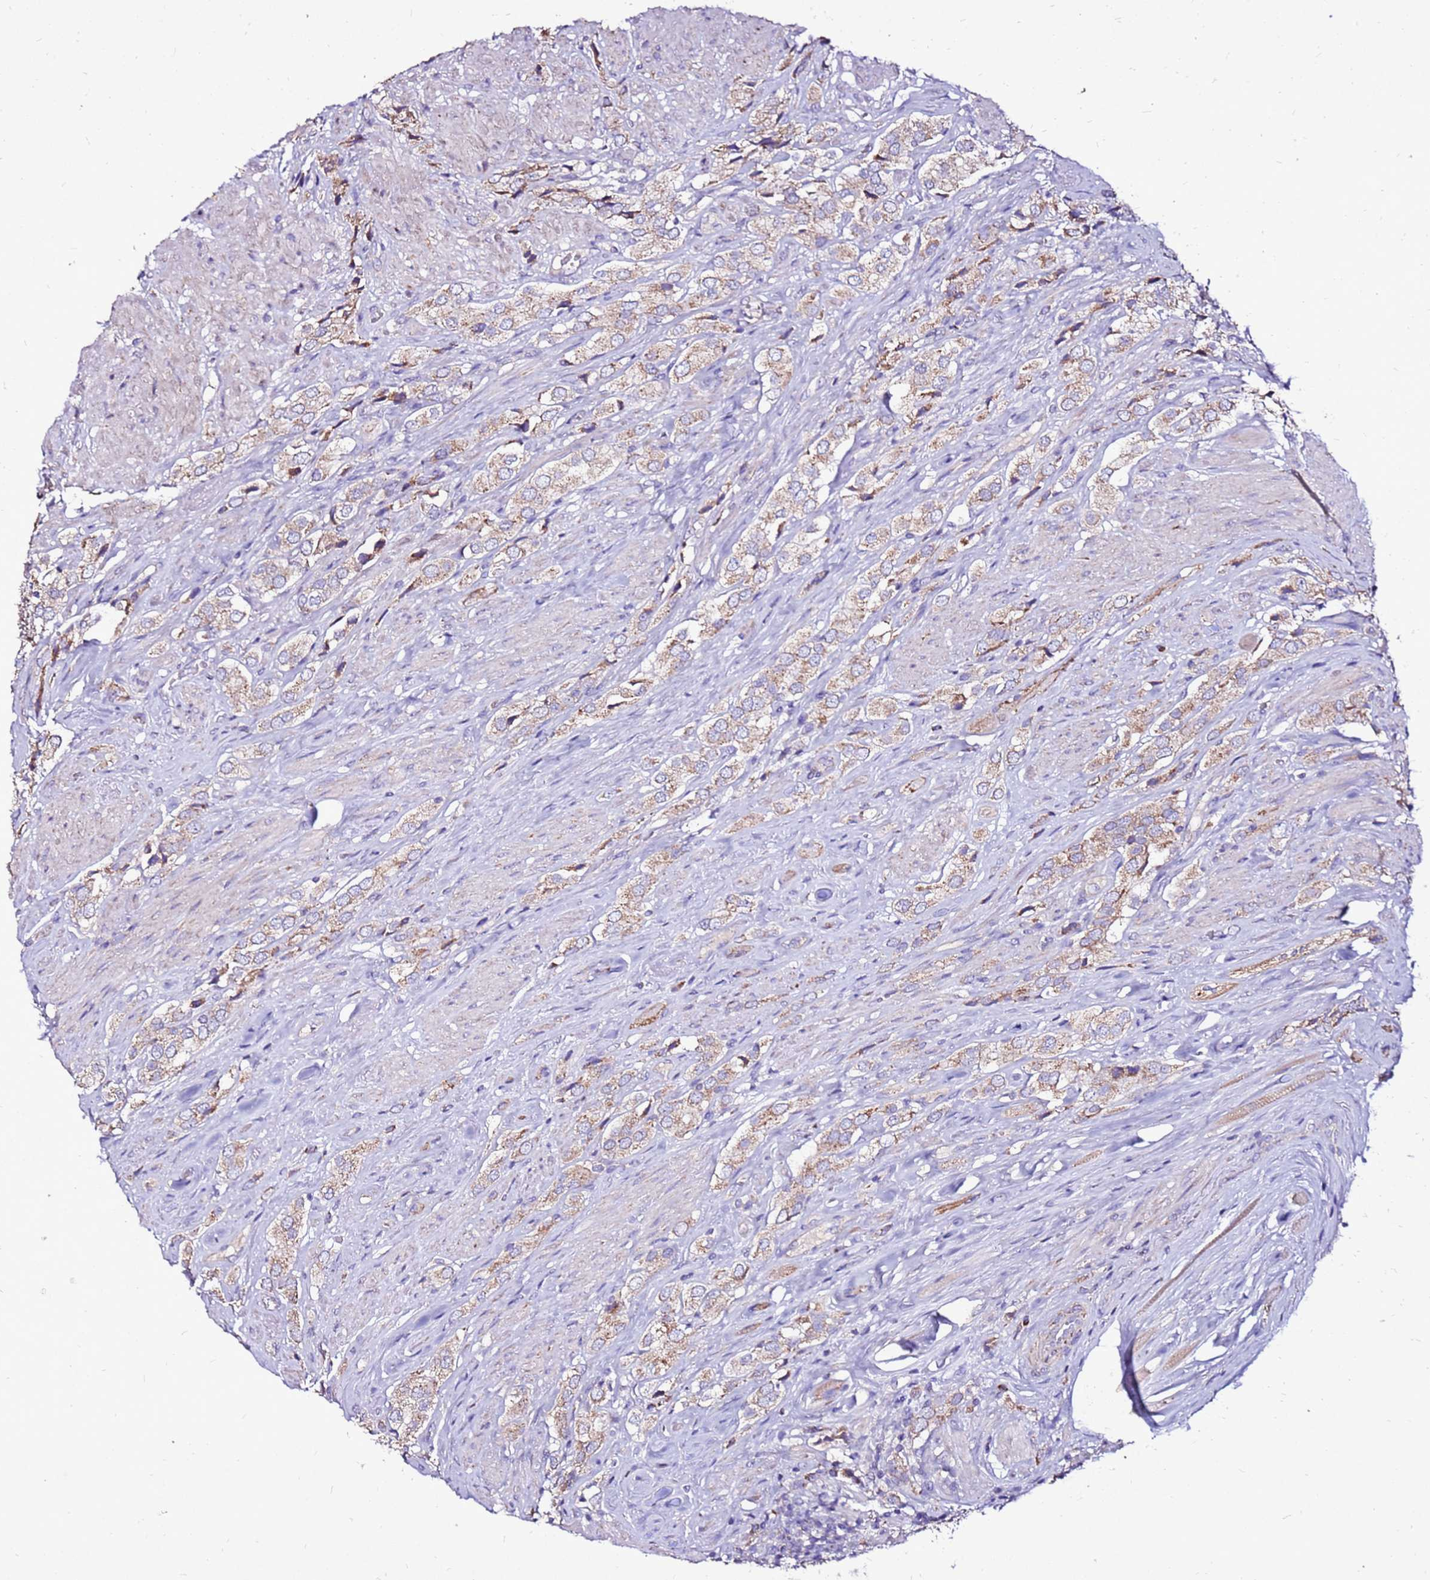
{"staining": {"intensity": "moderate", "quantity": "25%-75%", "location": "cytoplasmic/membranous"}, "tissue": "prostate cancer", "cell_type": "Tumor cells", "image_type": "cancer", "snomed": [{"axis": "morphology", "description": "Adenocarcinoma, High grade"}, {"axis": "topography", "description": "Prostate and seminal vesicle, NOS"}], "caption": "Immunohistochemical staining of prostate cancer demonstrates medium levels of moderate cytoplasmic/membranous positivity in approximately 25%-75% of tumor cells.", "gene": "TMEM106C", "patient": {"sex": "male", "age": 64}}